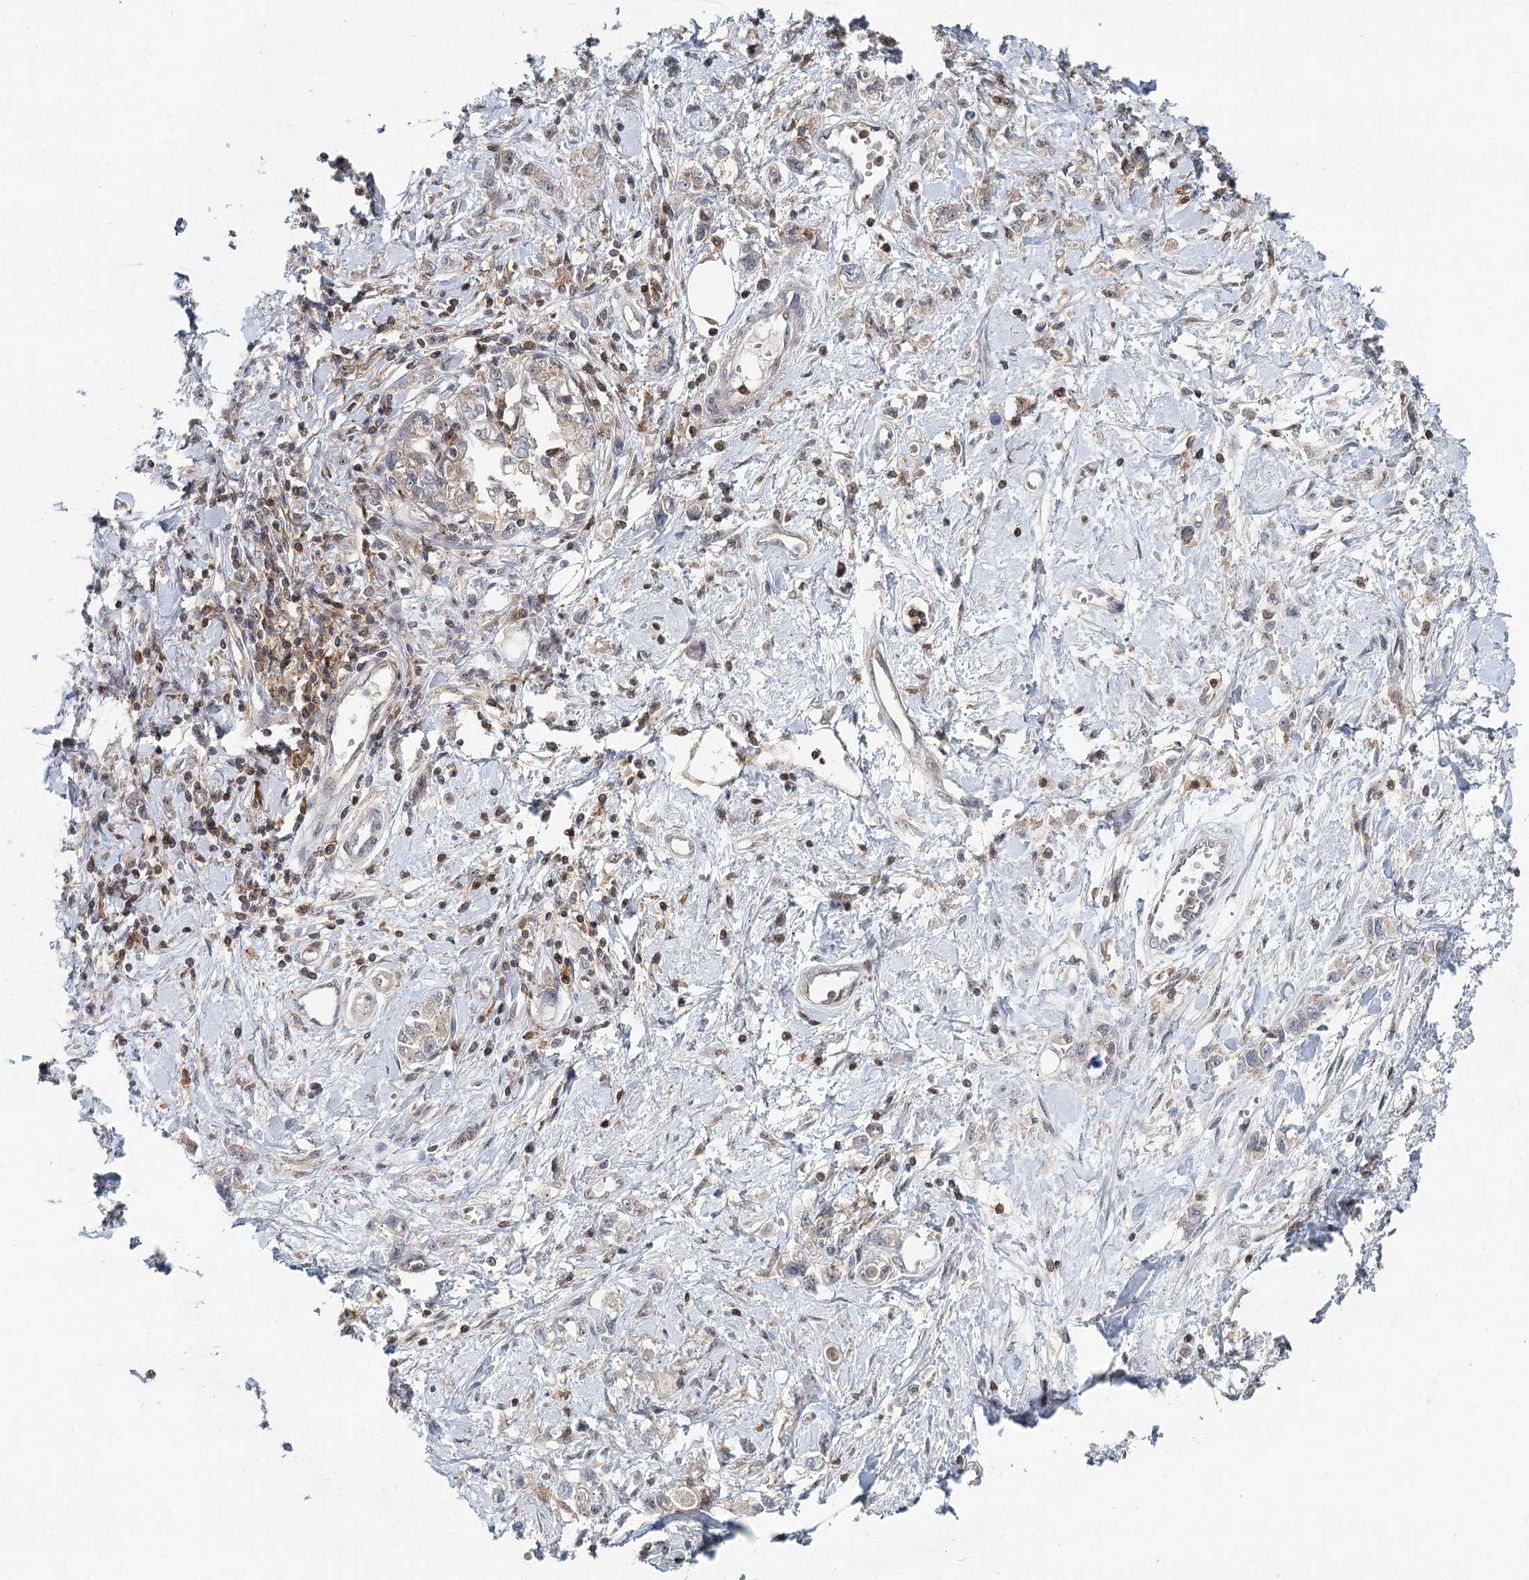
{"staining": {"intensity": "negative", "quantity": "none", "location": "none"}, "tissue": "stomach cancer", "cell_type": "Tumor cells", "image_type": "cancer", "snomed": [{"axis": "morphology", "description": "Adenocarcinoma, NOS"}, {"axis": "topography", "description": "Stomach"}], "caption": "Tumor cells are negative for brown protein staining in stomach cancer (adenocarcinoma).", "gene": "CDC42SE2", "patient": {"sex": "female", "age": 76}}